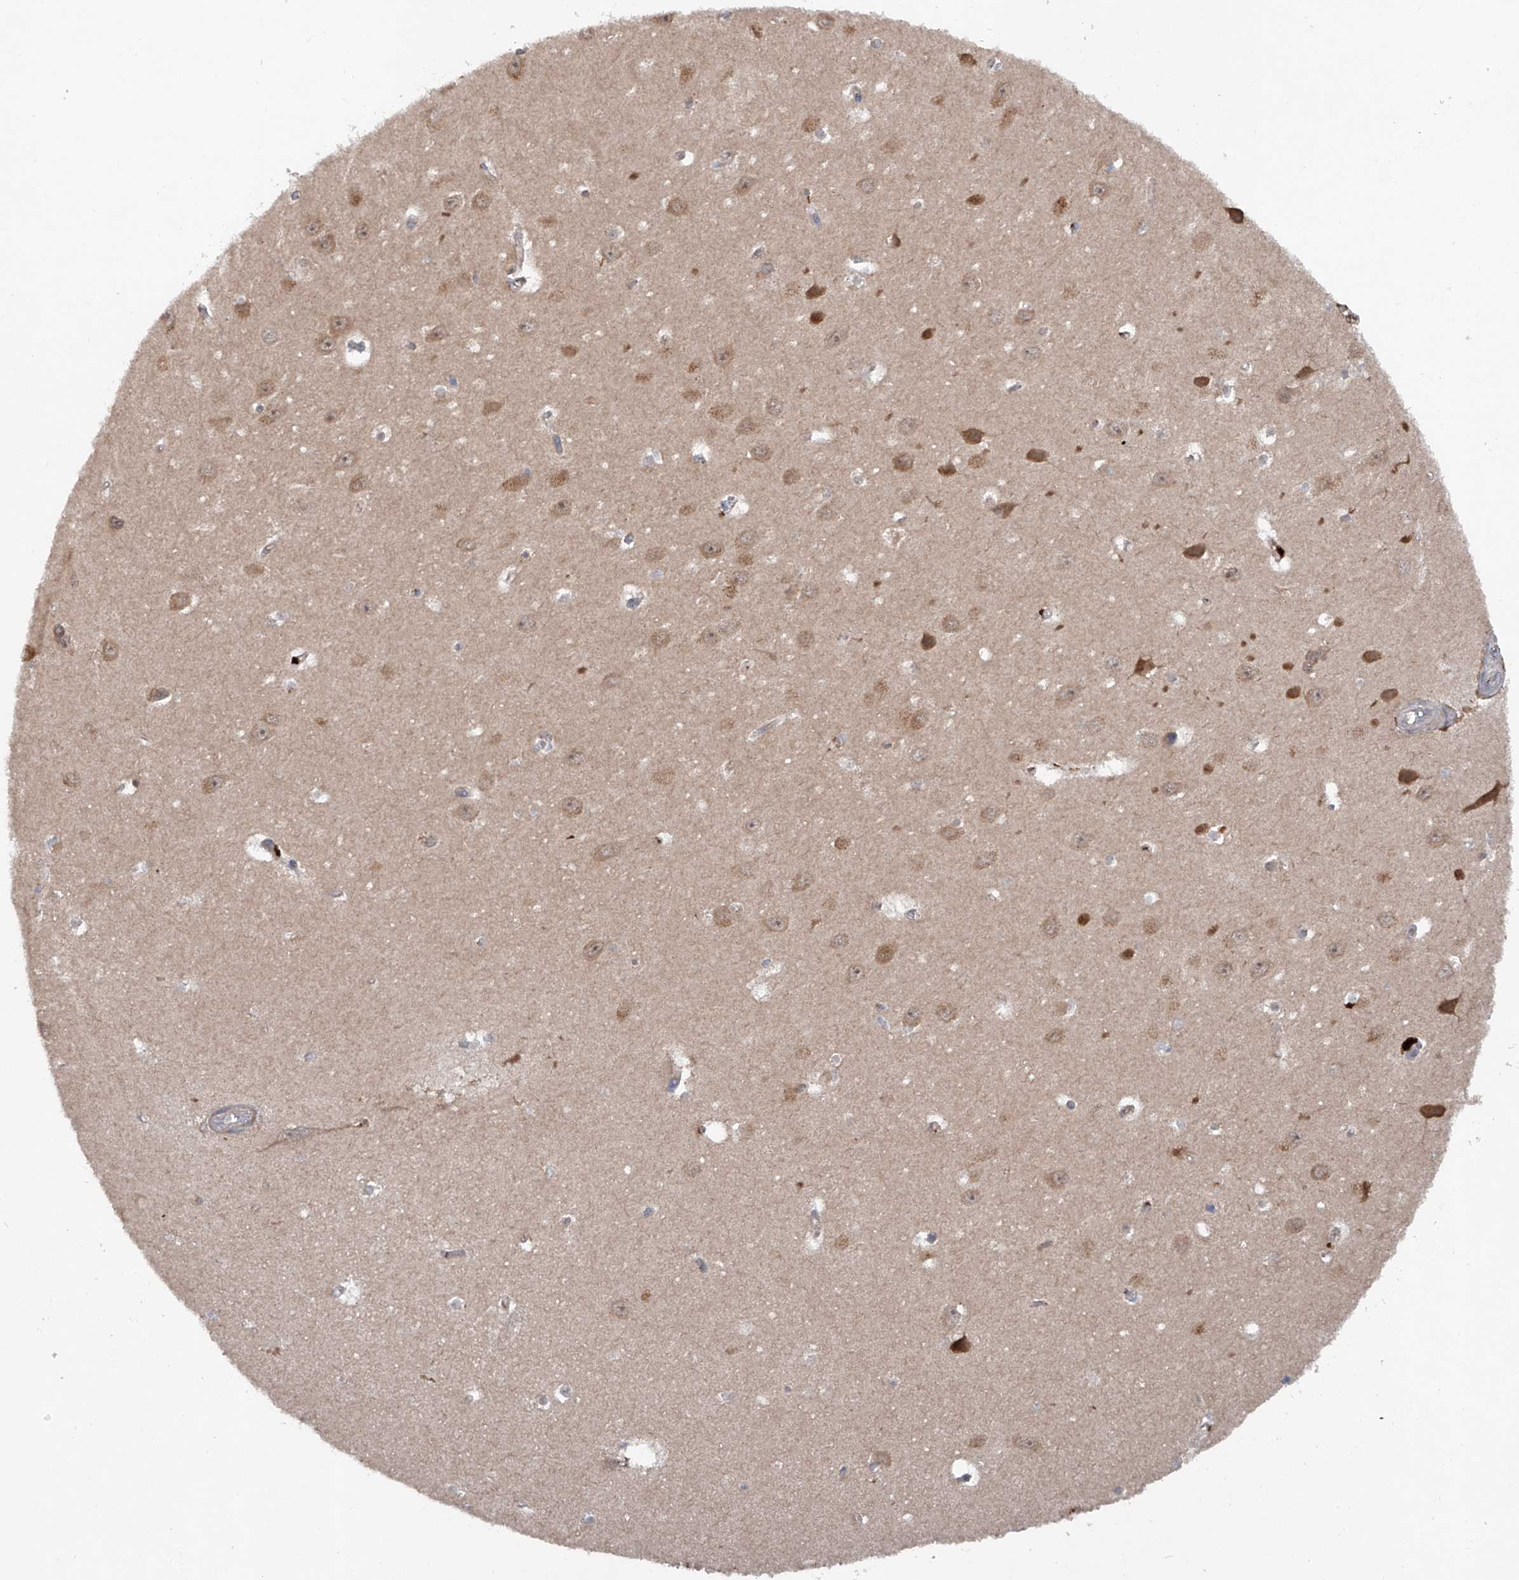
{"staining": {"intensity": "moderate", "quantity": "<25%", "location": "cytoplasmic/membranous"}, "tissue": "hippocampus", "cell_type": "Glial cells", "image_type": "normal", "snomed": [{"axis": "morphology", "description": "Normal tissue, NOS"}, {"axis": "topography", "description": "Hippocampus"}], "caption": "Immunohistochemistry (IHC) of unremarkable human hippocampus shows low levels of moderate cytoplasmic/membranous expression in approximately <25% of glial cells. Nuclei are stained in blue.", "gene": "ASCC3", "patient": {"sex": "female", "age": 64}}